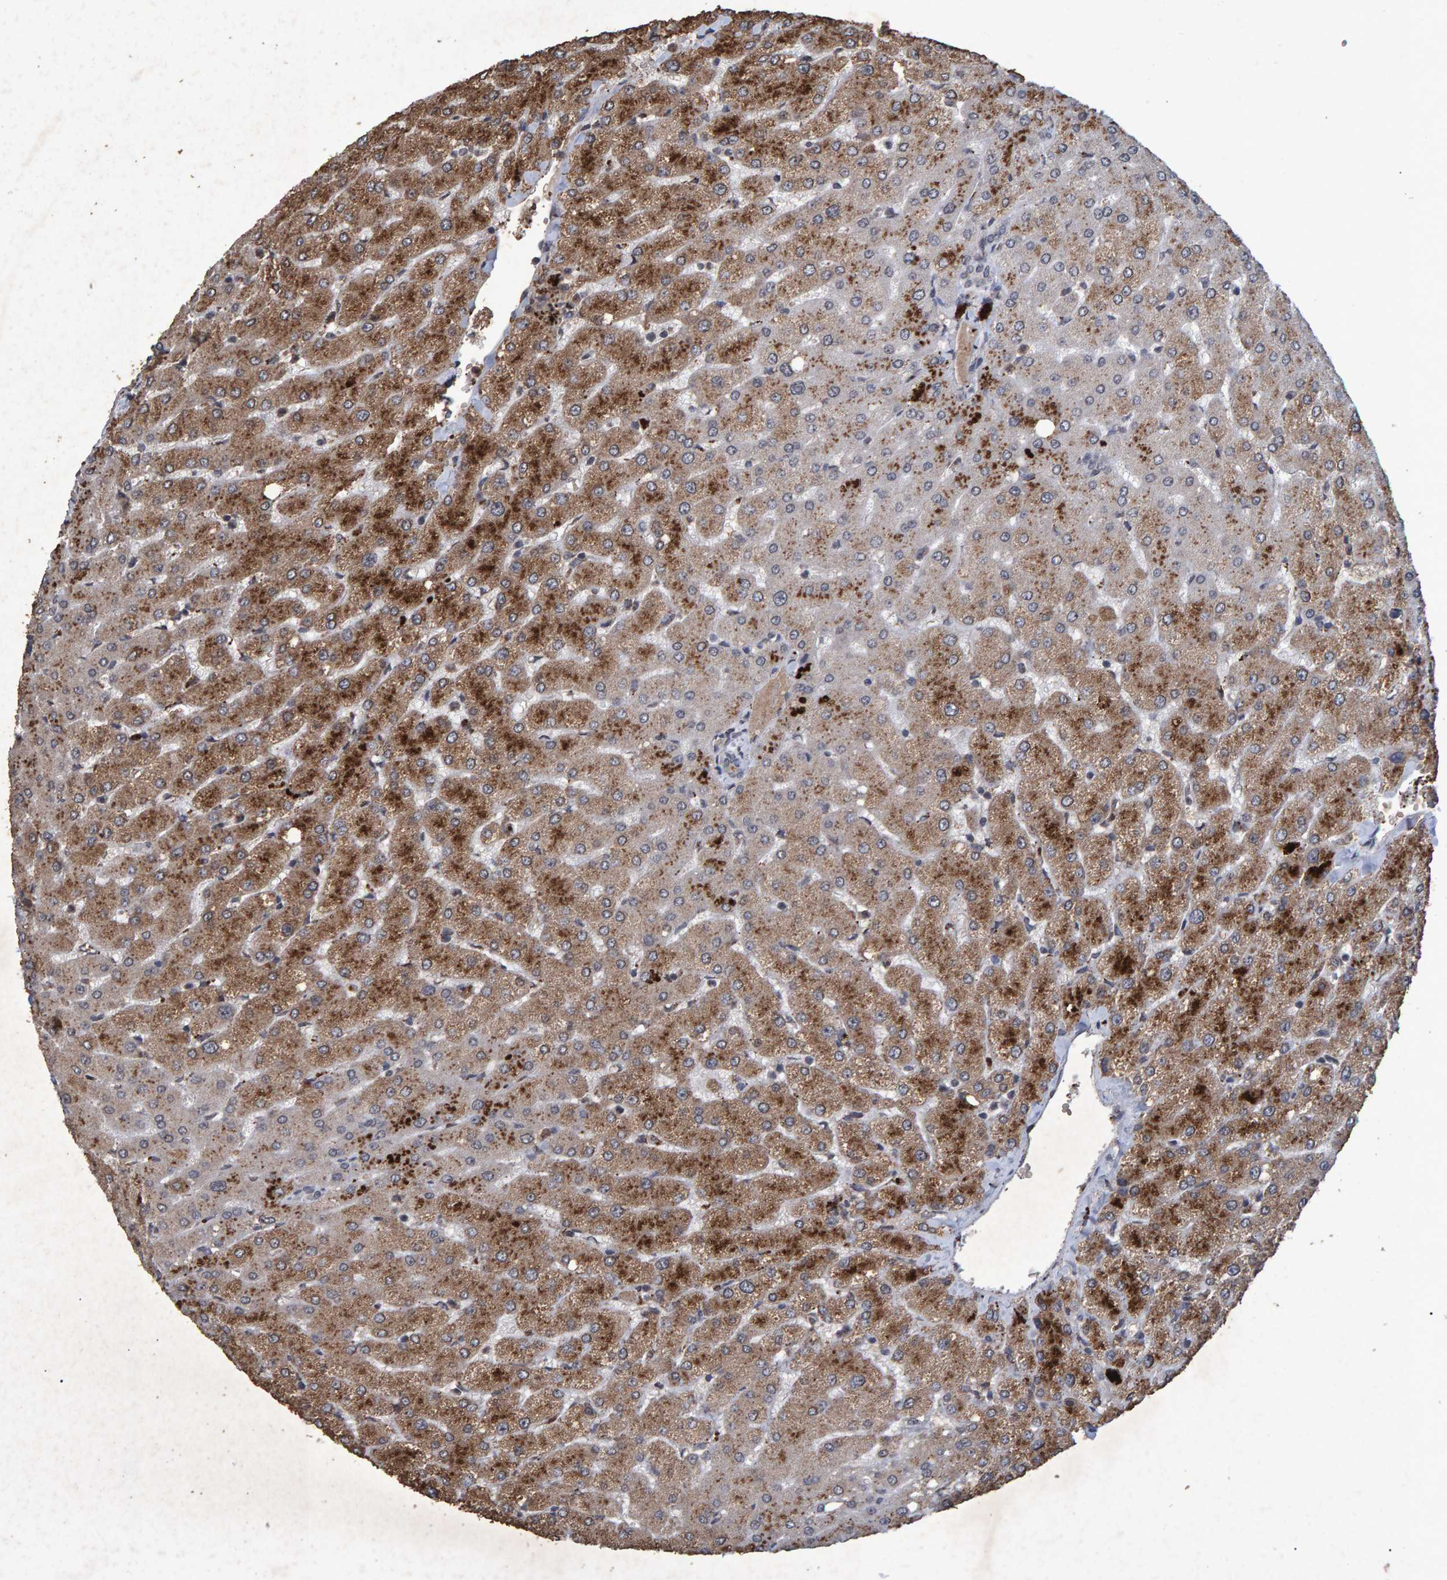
{"staining": {"intensity": "negative", "quantity": "none", "location": "none"}, "tissue": "liver", "cell_type": "Cholangiocytes", "image_type": "normal", "snomed": [{"axis": "morphology", "description": "Normal tissue, NOS"}, {"axis": "topography", "description": "Liver"}], "caption": "Protein analysis of normal liver exhibits no significant staining in cholangiocytes. The staining was performed using DAB (3,3'-diaminobenzidine) to visualize the protein expression in brown, while the nuclei were stained in blue with hematoxylin (Magnification: 20x).", "gene": "GALC", "patient": {"sex": "female", "age": 54}}